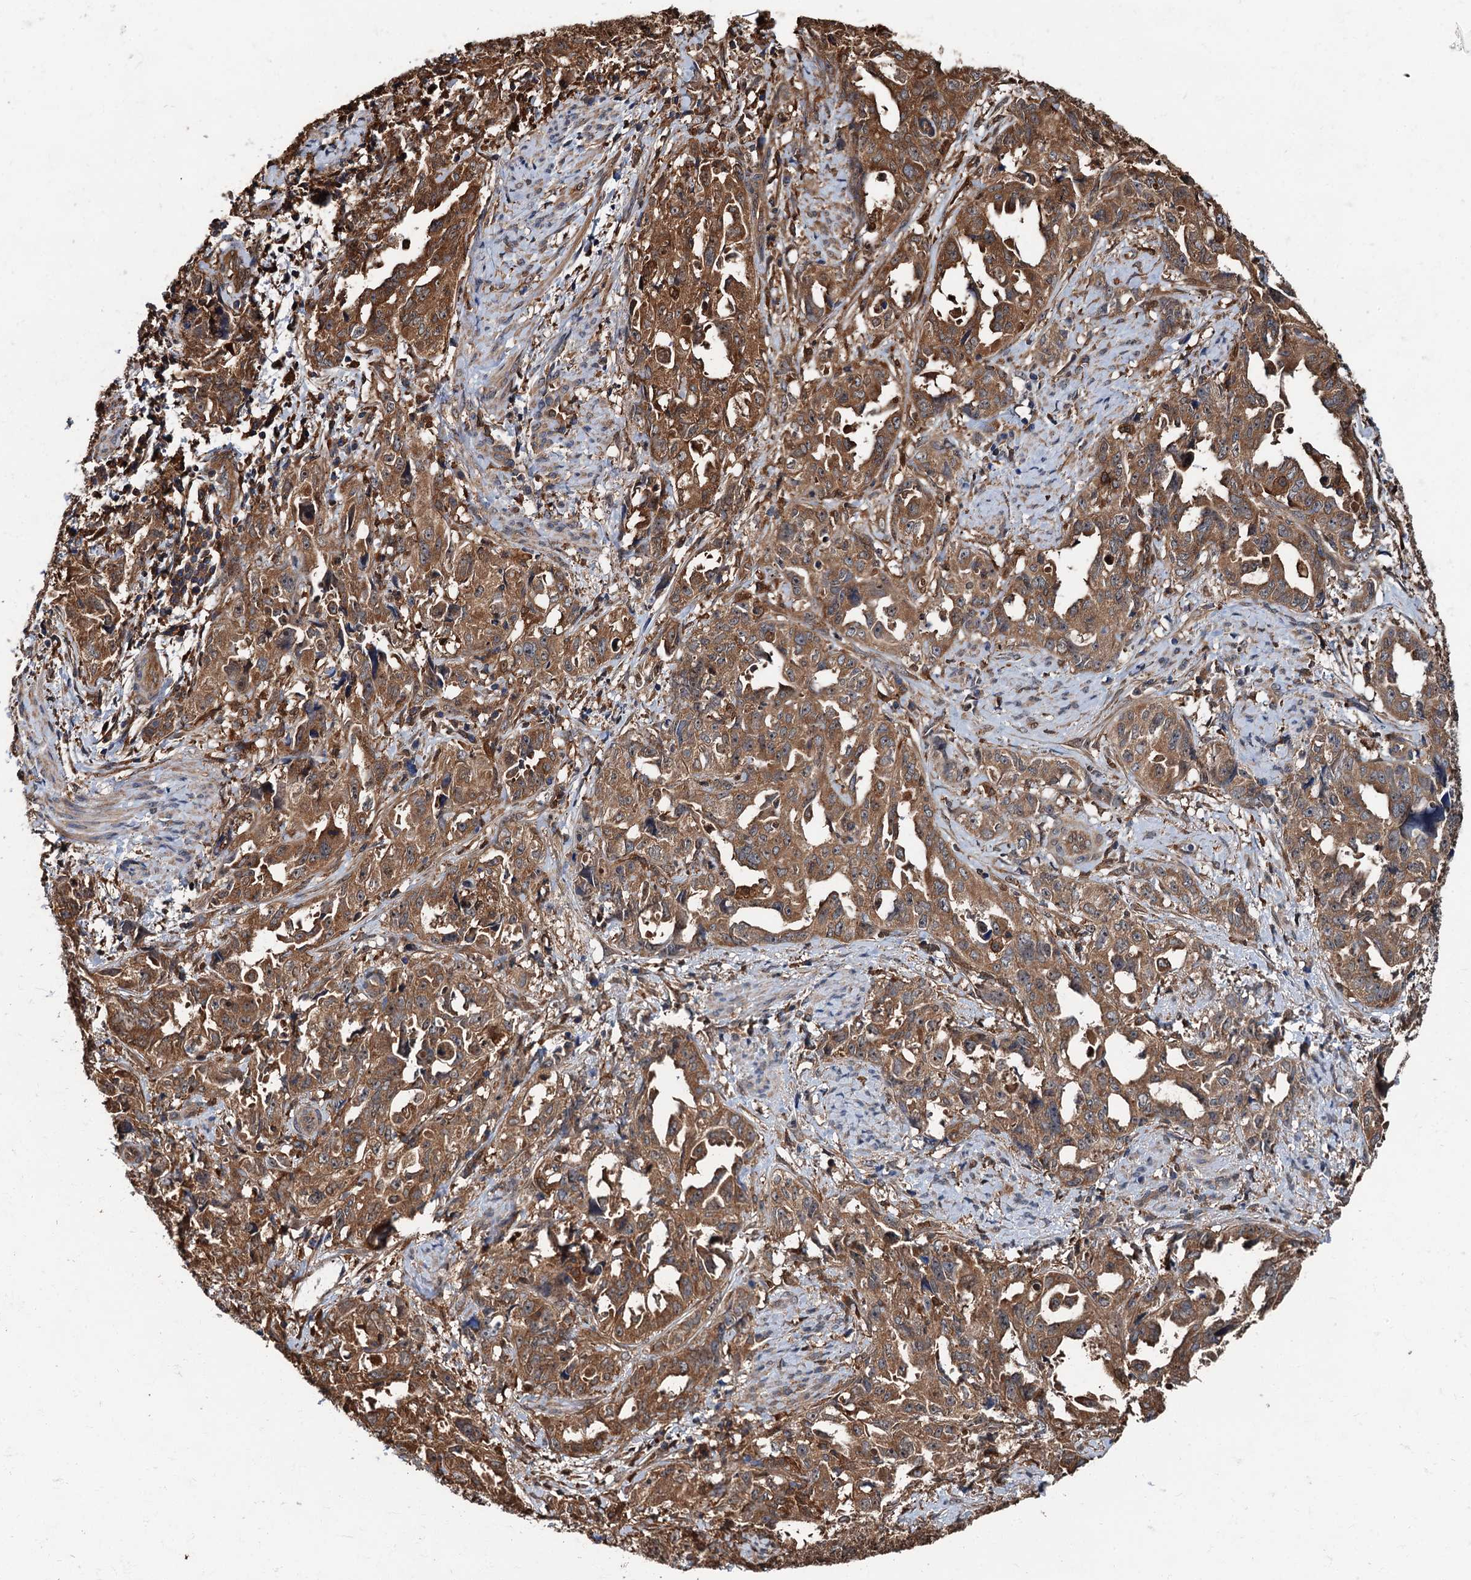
{"staining": {"intensity": "moderate", "quantity": ">75%", "location": "cytoplasmic/membranous"}, "tissue": "endometrial cancer", "cell_type": "Tumor cells", "image_type": "cancer", "snomed": [{"axis": "morphology", "description": "Adenocarcinoma, NOS"}, {"axis": "topography", "description": "Endometrium"}], "caption": "The immunohistochemical stain labels moderate cytoplasmic/membranous staining in tumor cells of endometrial cancer tissue. (IHC, brightfield microscopy, high magnification).", "gene": "USP6NL", "patient": {"sex": "female", "age": 65}}